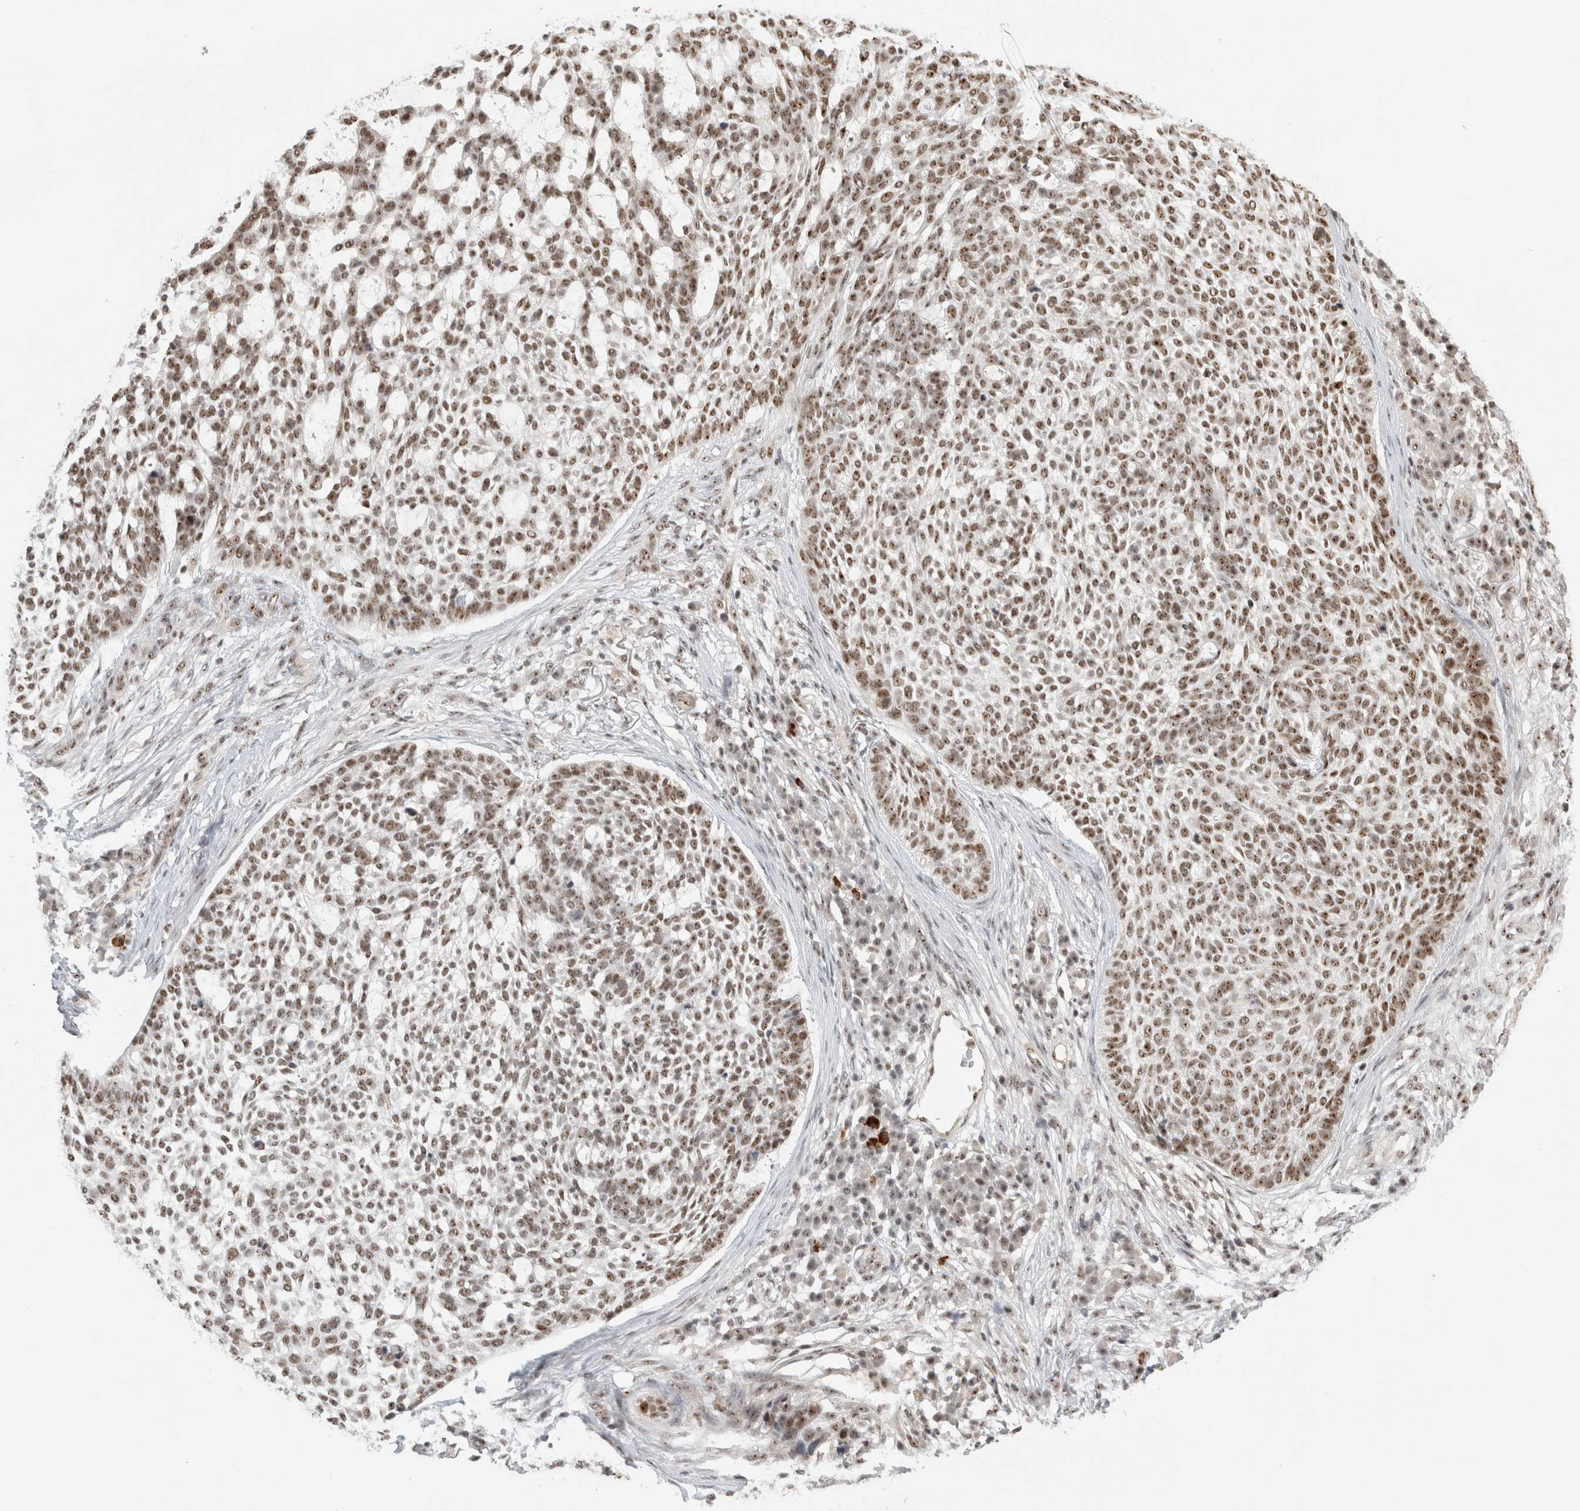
{"staining": {"intensity": "weak", "quantity": ">75%", "location": "nuclear"}, "tissue": "skin cancer", "cell_type": "Tumor cells", "image_type": "cancer", "snomed": [{"axis": "morphology", "description": "Basal cell carcinoma"}, {"axis": "topography", "description": "Skin"}], "caption": "Skin cancer was stained to show a protein in brown. There is low levels of weak nuclear positivity in about >75% of tumor cells. (DAB = brown stain, brightfield microscopy at high magnification).", "gene": "EBNA1BP2", "patient": {"sex": "female", "age": 64}}